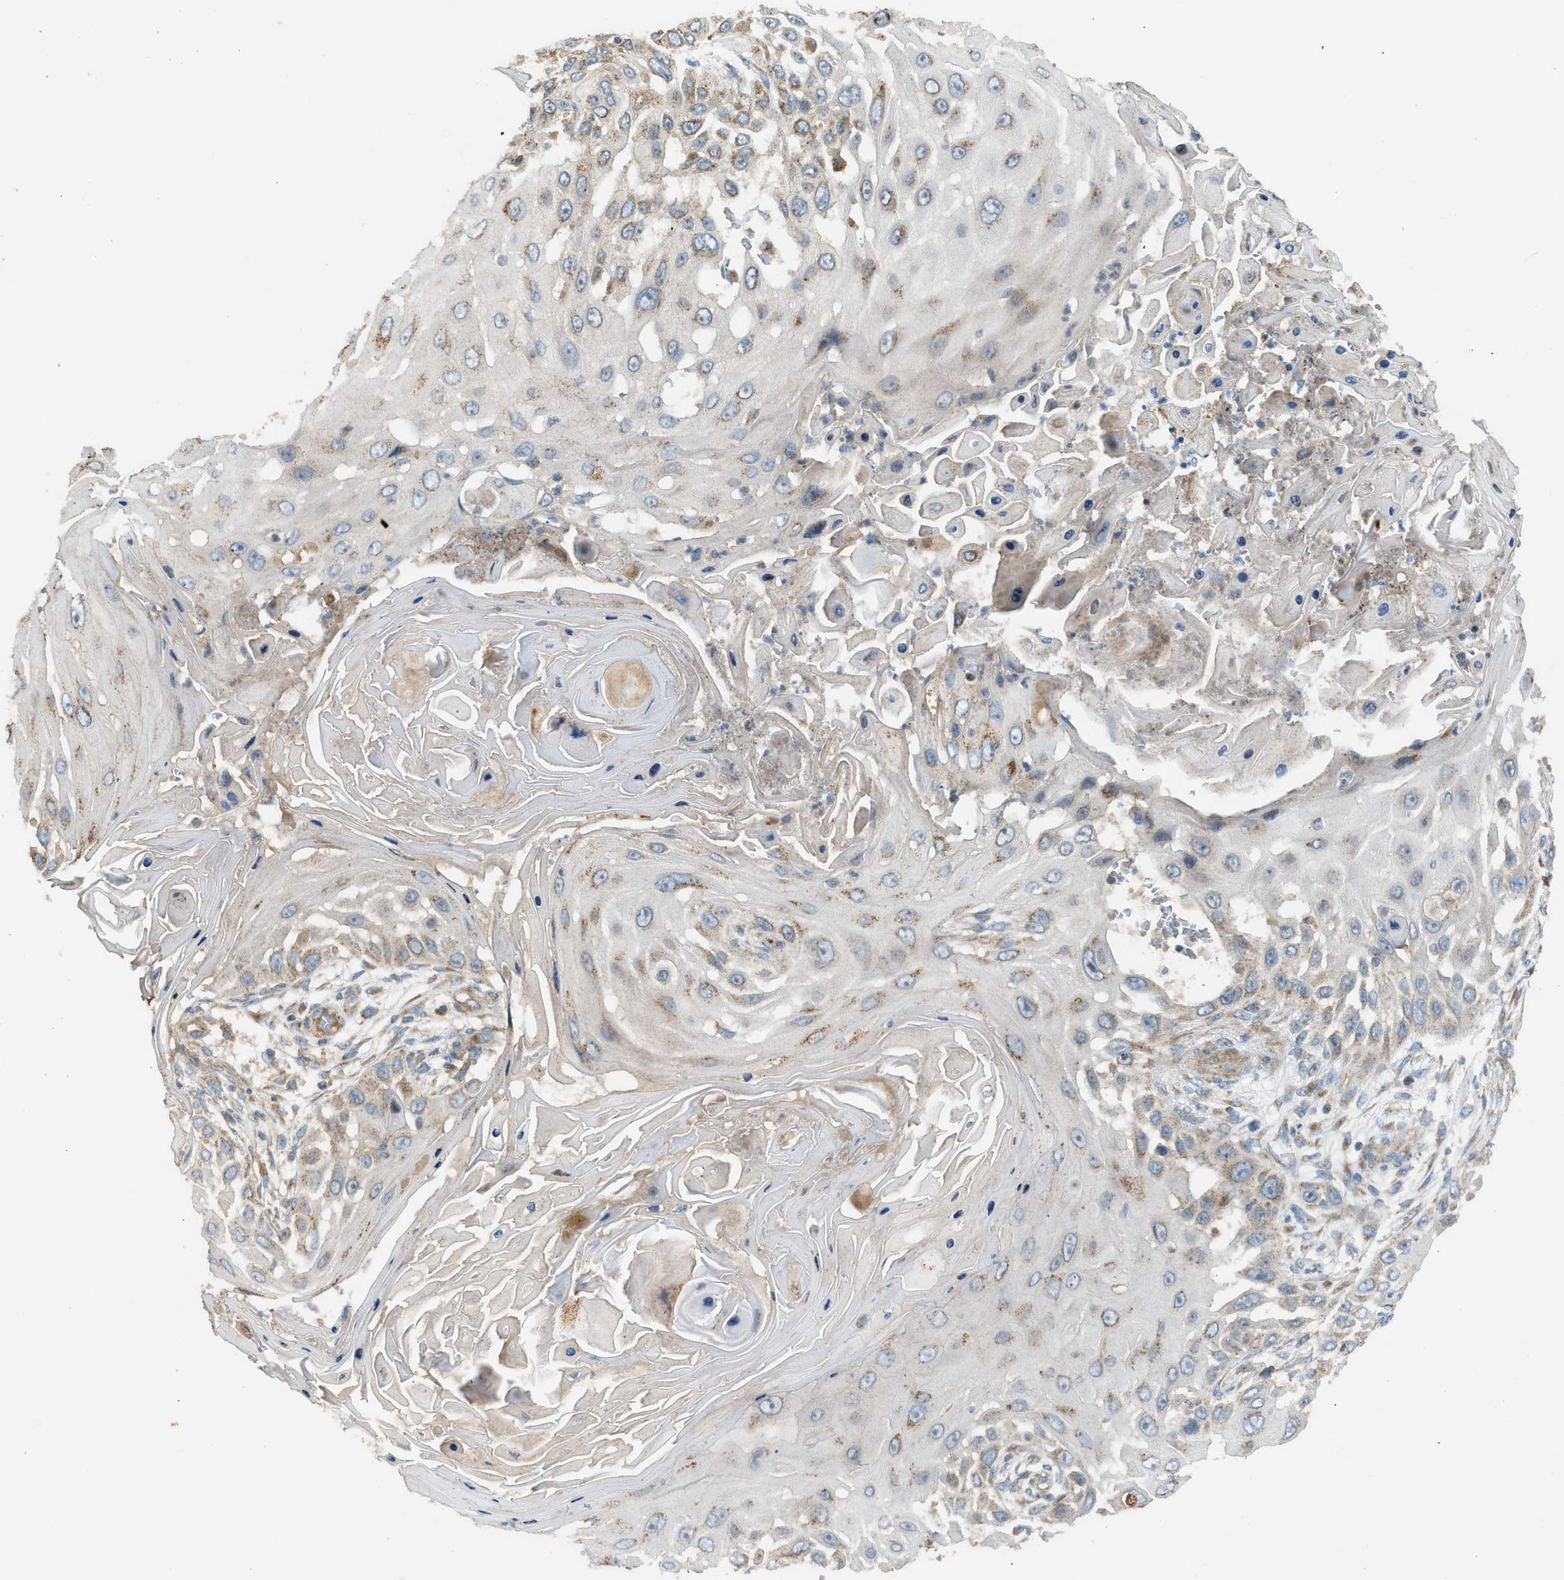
{"staining": {"intensity": "moderate", "quantity": "25%-75%", "location": "cytoplasmic/membranous"}, "tissue": "skin cancer", "cell_type": "Tumor cells", "image_type": "cancer", "snomed": [{"axis": "morphology", "description": "Squamous cell carcinoma, NOS"}, {"axis": "topography", "description": "Skin"}], "caption": "DAB (3,3'-diaminobenzidine) immunohistochemical staining of skin cancer (squamous cell carcinoma) reveals moderate cytoplasmic/membranous protein positivity in approximately 25%-75% of tumor cells.", "gene": "STARD3", "patient": {"sex": "female", "age": 44}}